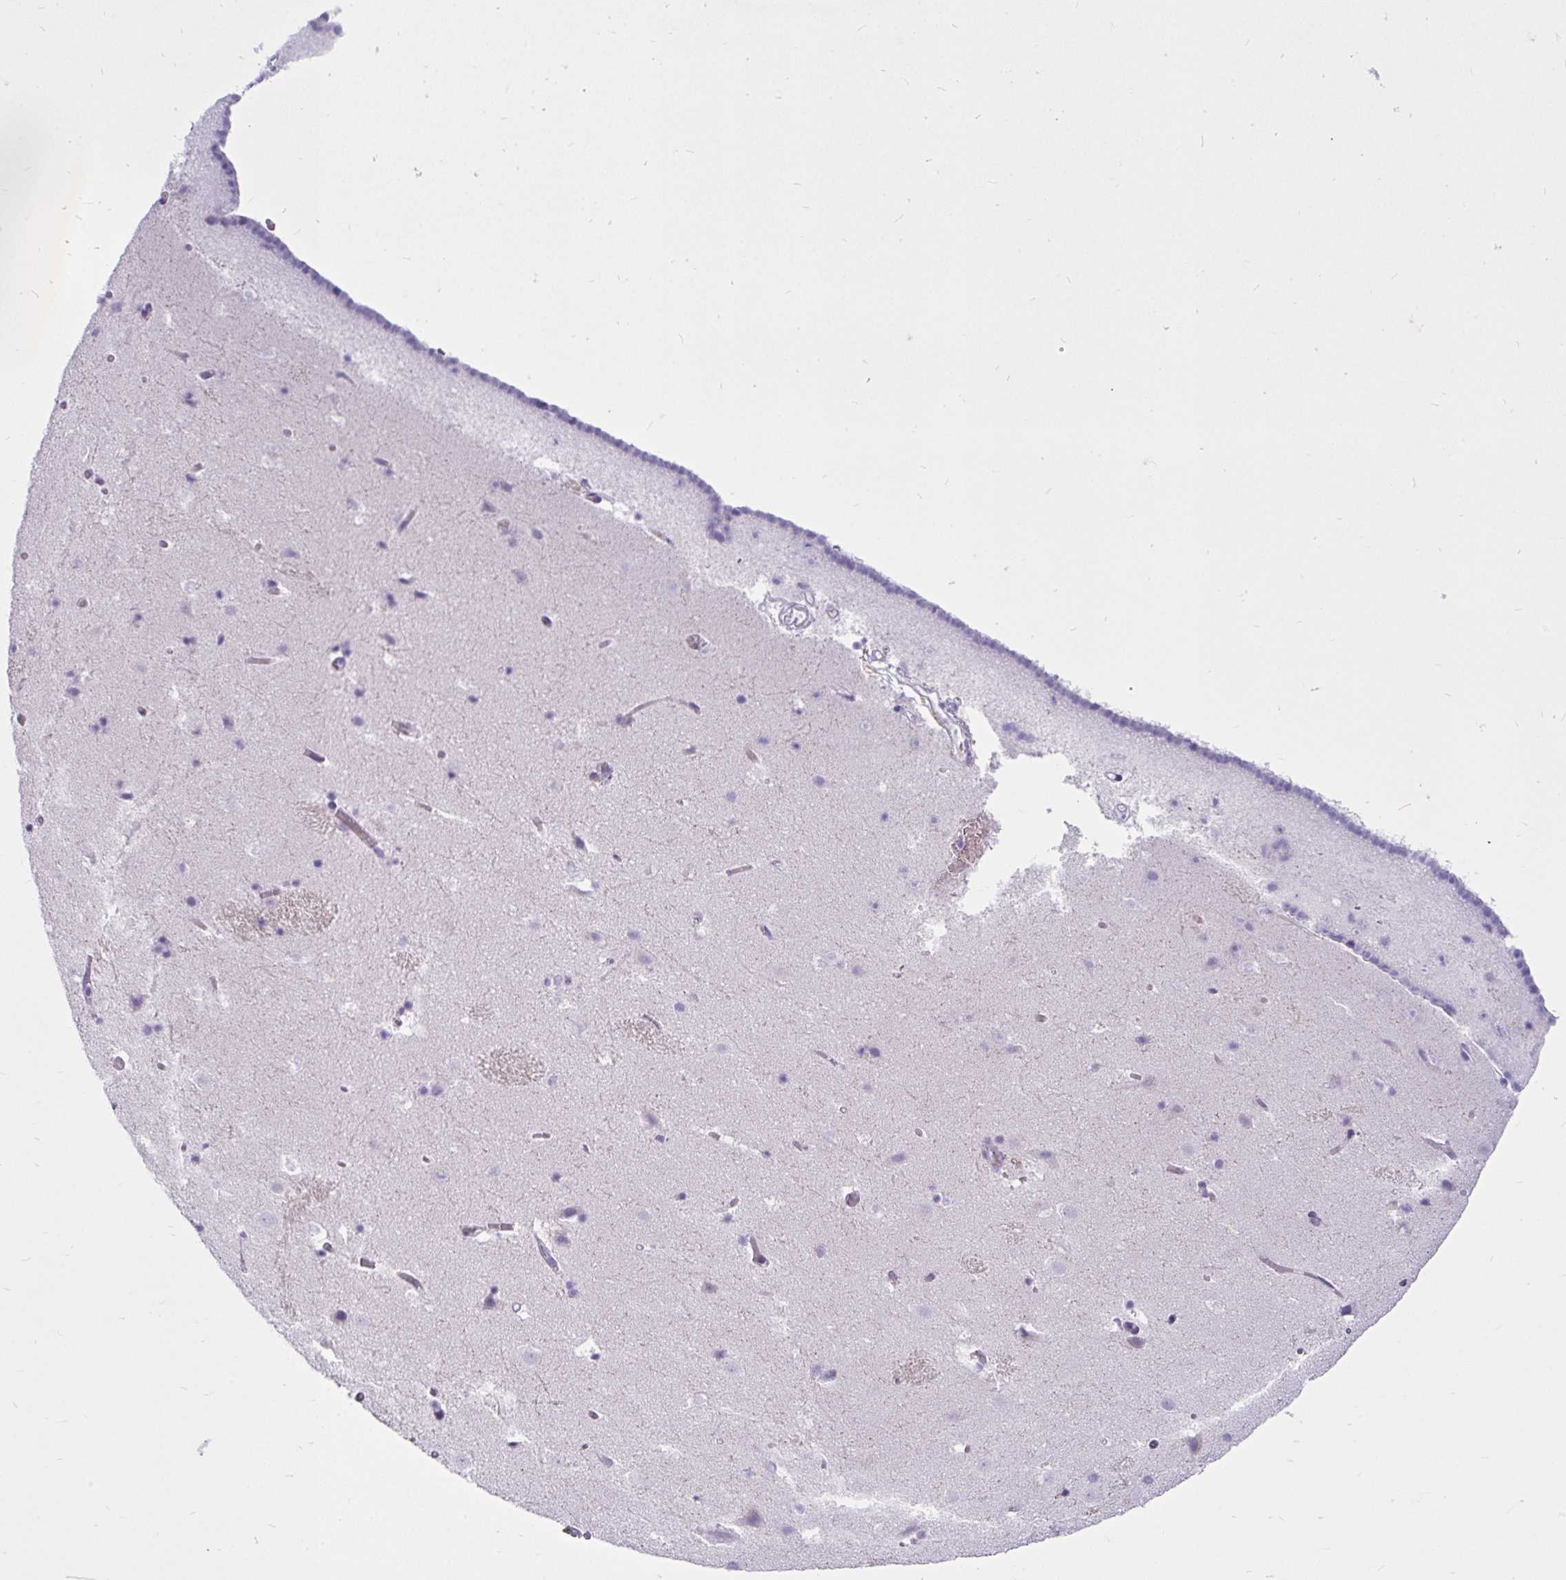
{"staining": {"intensity": "negative", "quantity": "none", "location": "none"}, "tissue": "caudate", "cell_type": "Glial cells", "image_type": "normal", "snomed": [{"axis": "morphology", "description": "Normal tissue, NOS"}, {"axis": "topography", "description": "Lateral ventricle wall"}], "caption": "Immunohistochemical staining of unremarkable human caudate shows no significant positivity in glial cells. The staining is performed using DAB (3,3'-diaminobenzidine) brown chromogen with nuclei counter-stained in using hematoxylin.", "gene": "CTSZ", "patient": {"sex": "male", "age": 37}}